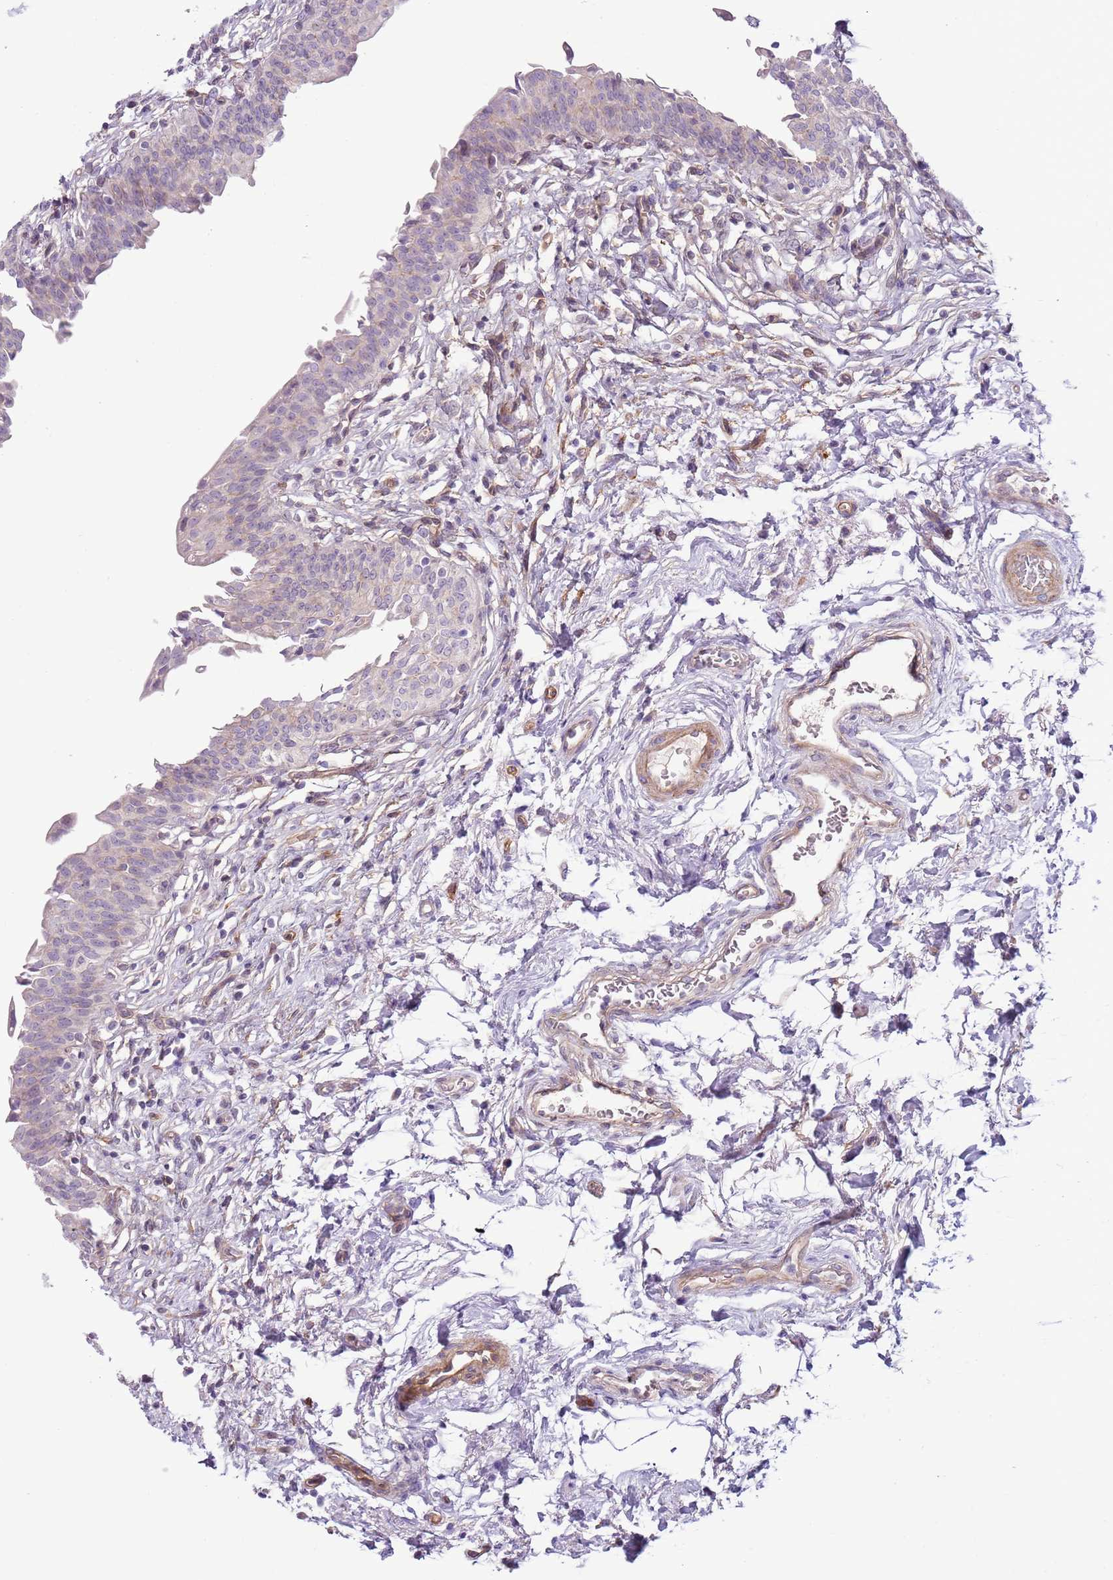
{"staining": {"intensity": "weak", "quantity": "25%-75%", "location": "cytoplasmic/membranous"}, "tissue": "urinary bladder", "cell_type": "Urothelial cells", "image_type": "normal", "snomed": [{"axis": "morphology", "description": "Normal tissue, NOS"}, {"axis": "topography", "description": "Urinary bladder"}], "caption": "Urinary bladder stained with a brown dye reveals weak cytoplasmic/membranous positive staining in about 25%-75% of urothelial cells.", "gene": "MRO", "patient": {"sex": "male", "age": 83}}